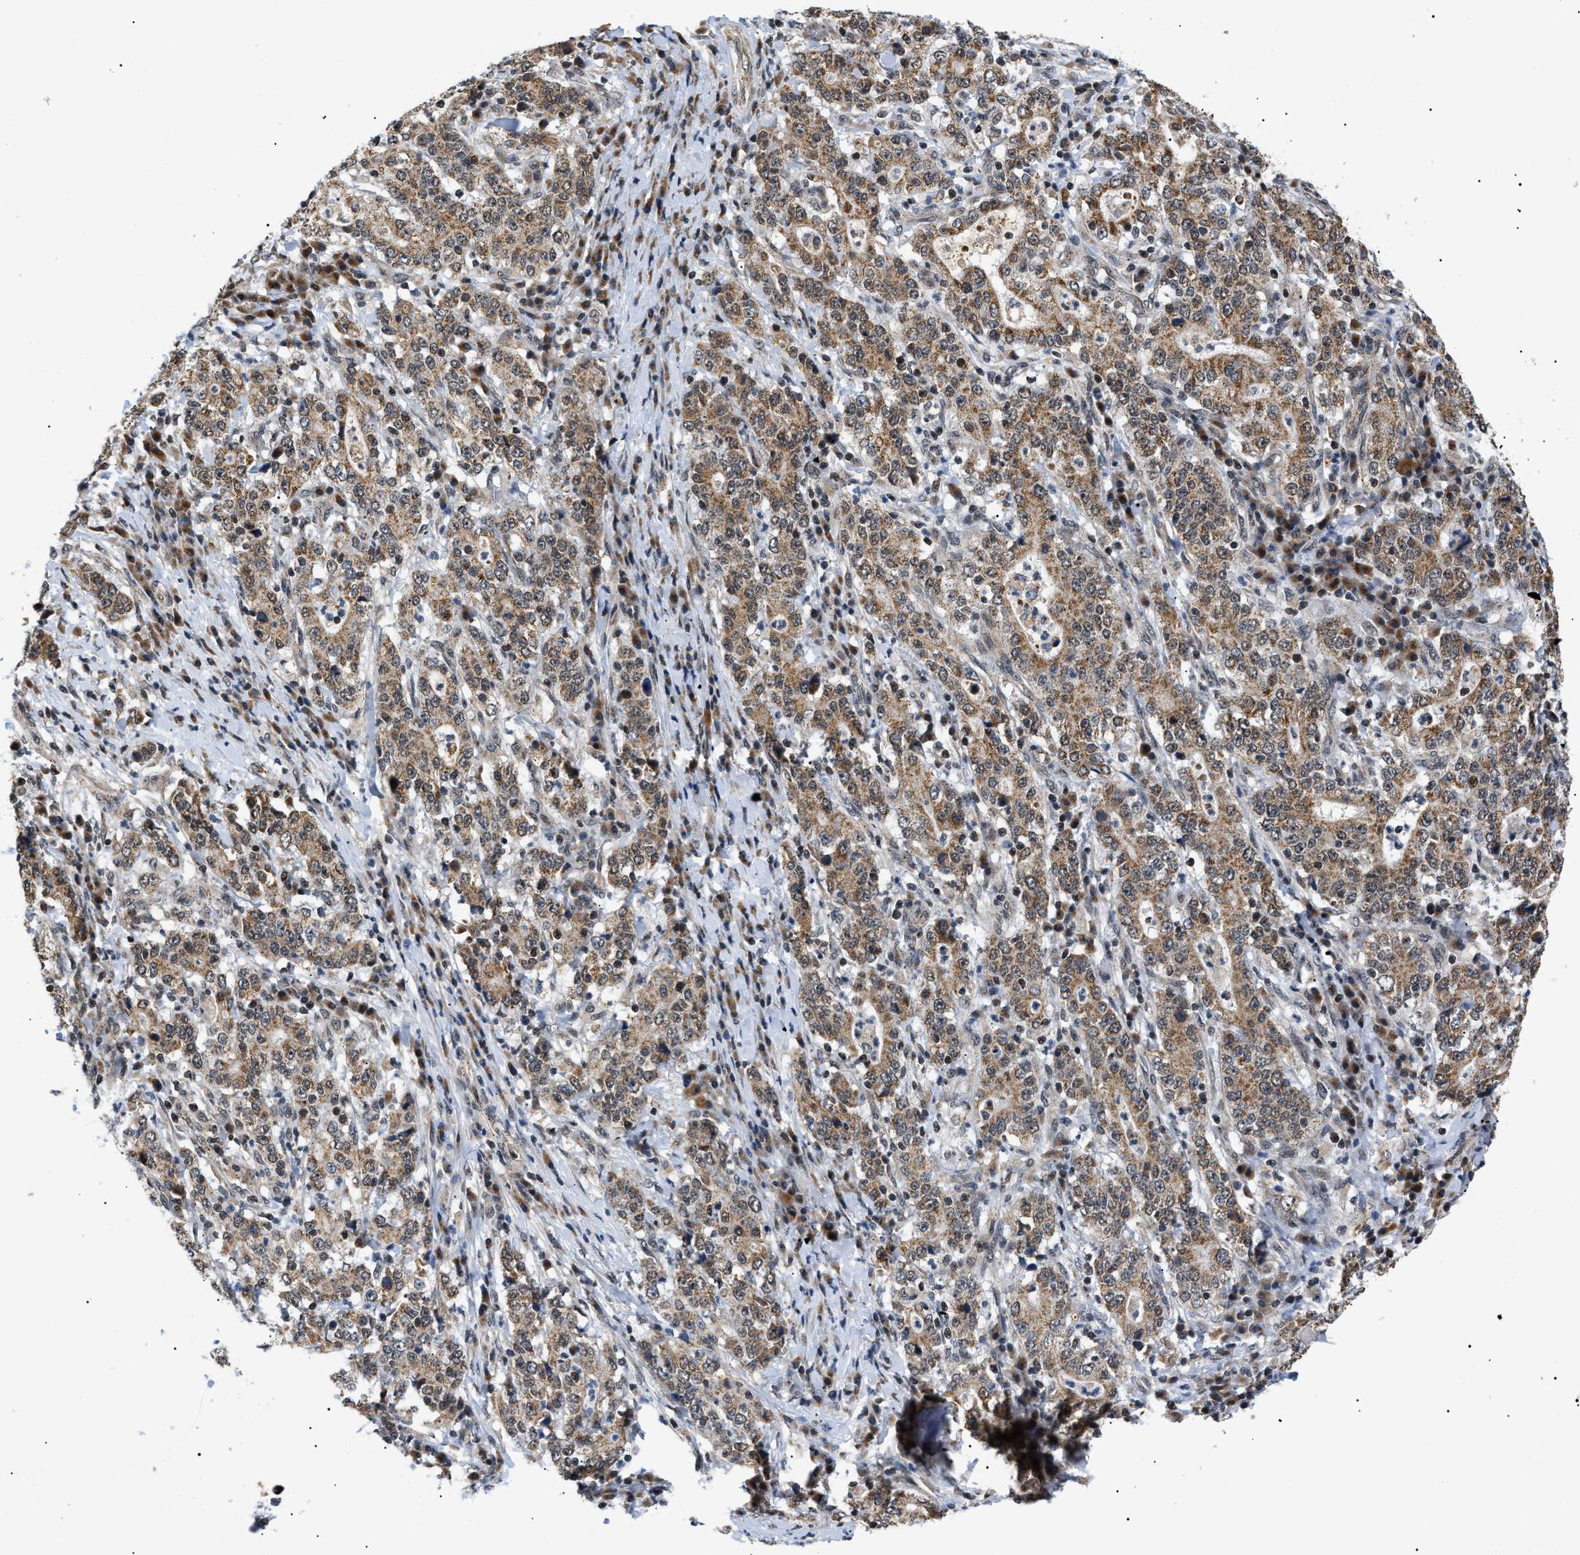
{"staining": {"intensity": "moderate", "quantity": ">75%", "location": "cytoplasmic/membranous"}, "tissue": "stomach cancer", "cell_type": "Tumor cells", "image_type": "cancer", "snomed": [{"axis": "morphology", "description": "Normal tissue, NOS"}, {"axis": "morphology", "description": "Adenocarcinoma, NOS"}, {"axis": "topography", "description": "Stomach, upper"}, {"axis": "topography", "description": "Stomach"}], "caption": "DAB (3,3'-diaminobenzidine) immunohistochemical staining of human adenocarcinoma (stomach) reveals moderate cytoplasmic/membranous protein staining in about >75% of tumor cells.", "gene": "ZBTB11", "patient": {"sex": "male", "age": 59}}